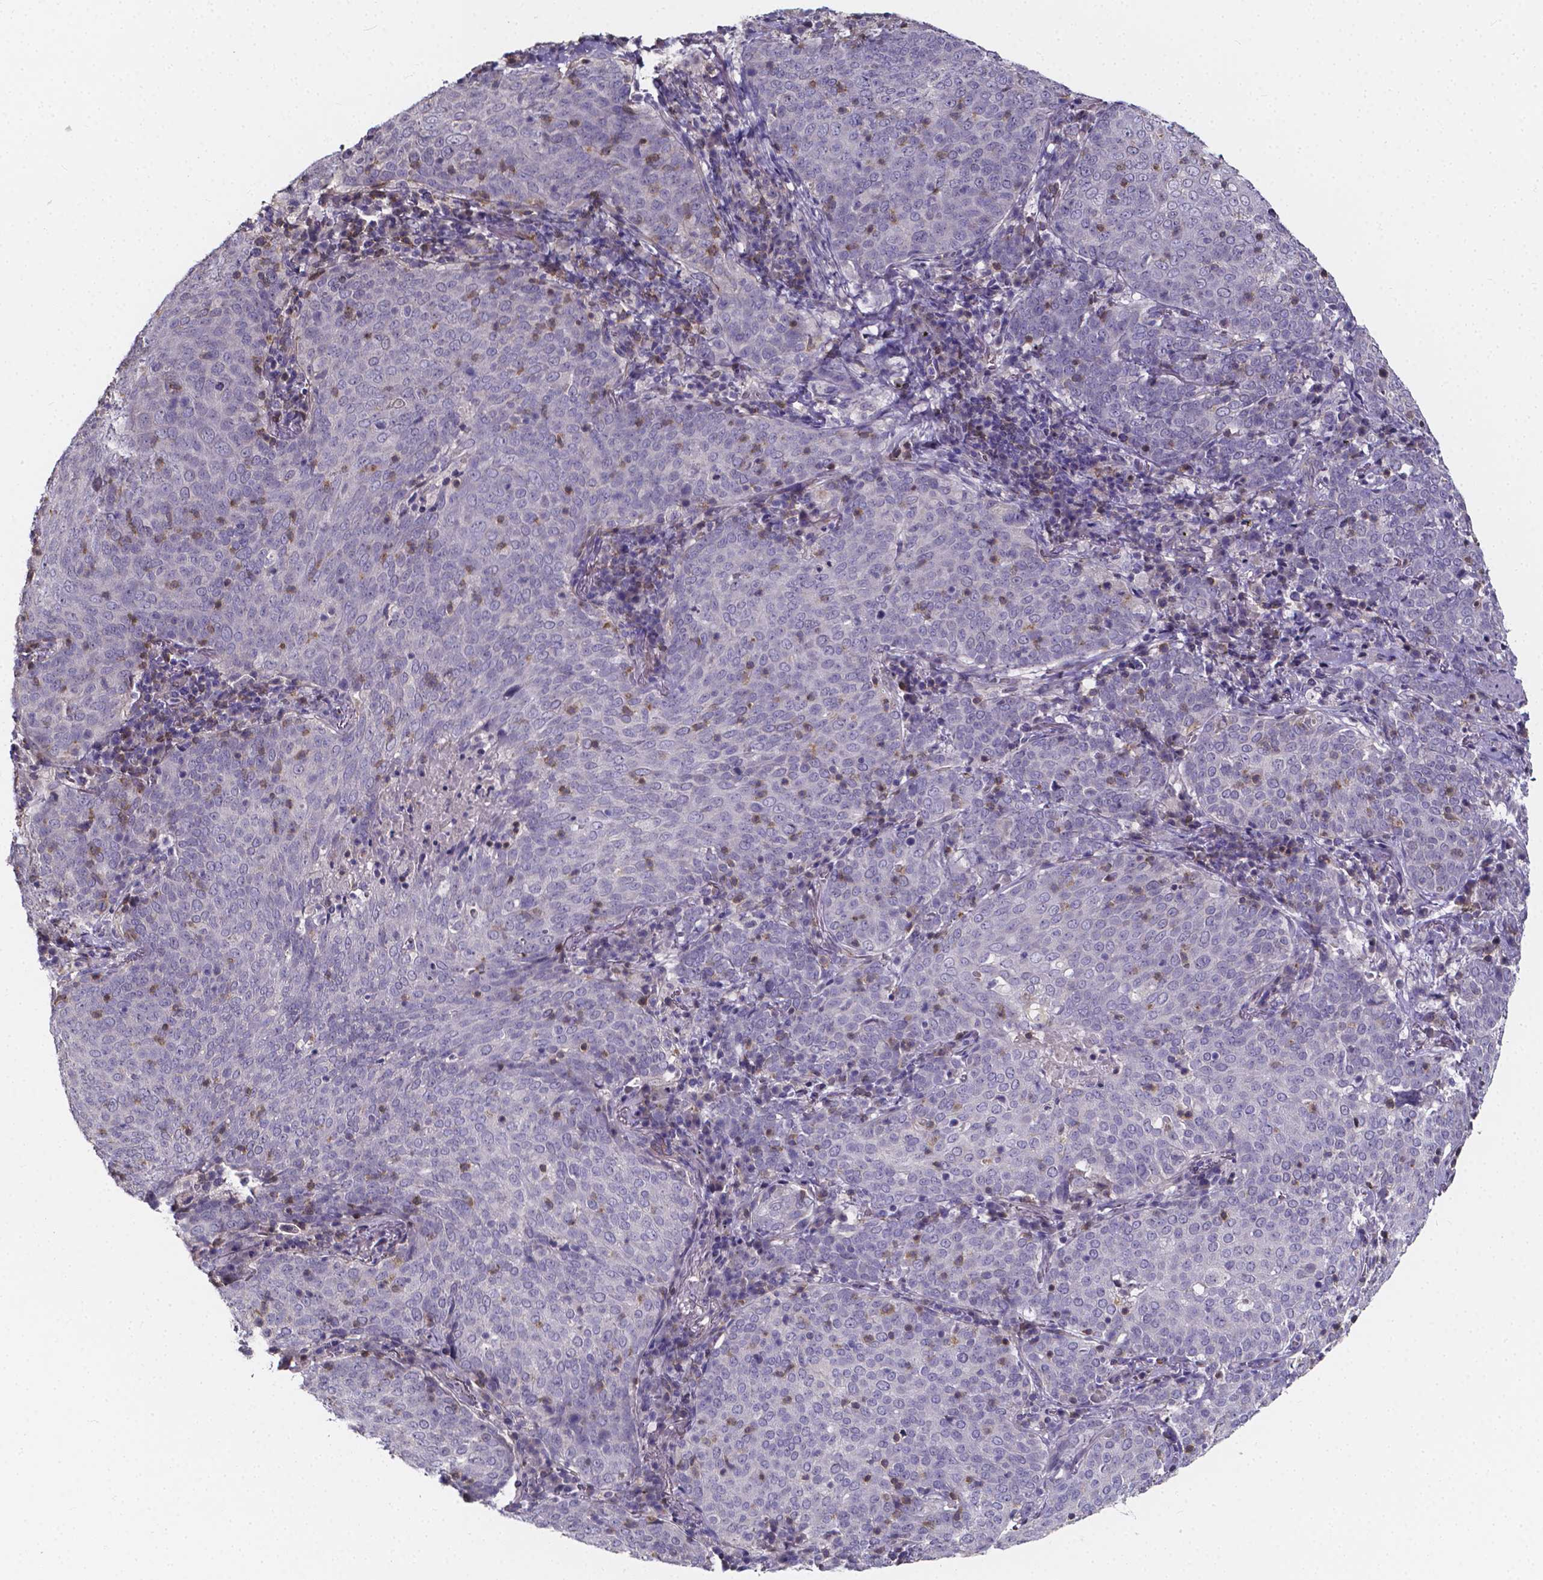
{"staining": {"intensity": "negative", "quantity": "none", "location": "none"}, "tissue": "lung cancer", "cell_type": "Tumor cells", "image_type": "cancer", "snomed": [{"axis": "morphology", "description": "Squamous cell carcinoma, NOS"}, {"axis": "topography", "description": "Lung"}], "caption": "Immunohistochemistry (IHC) of lung cancer exhibits no positivity in tumor cells.", "gene": "THEMIS", "patient": {"sex": "male", "age": 82}}